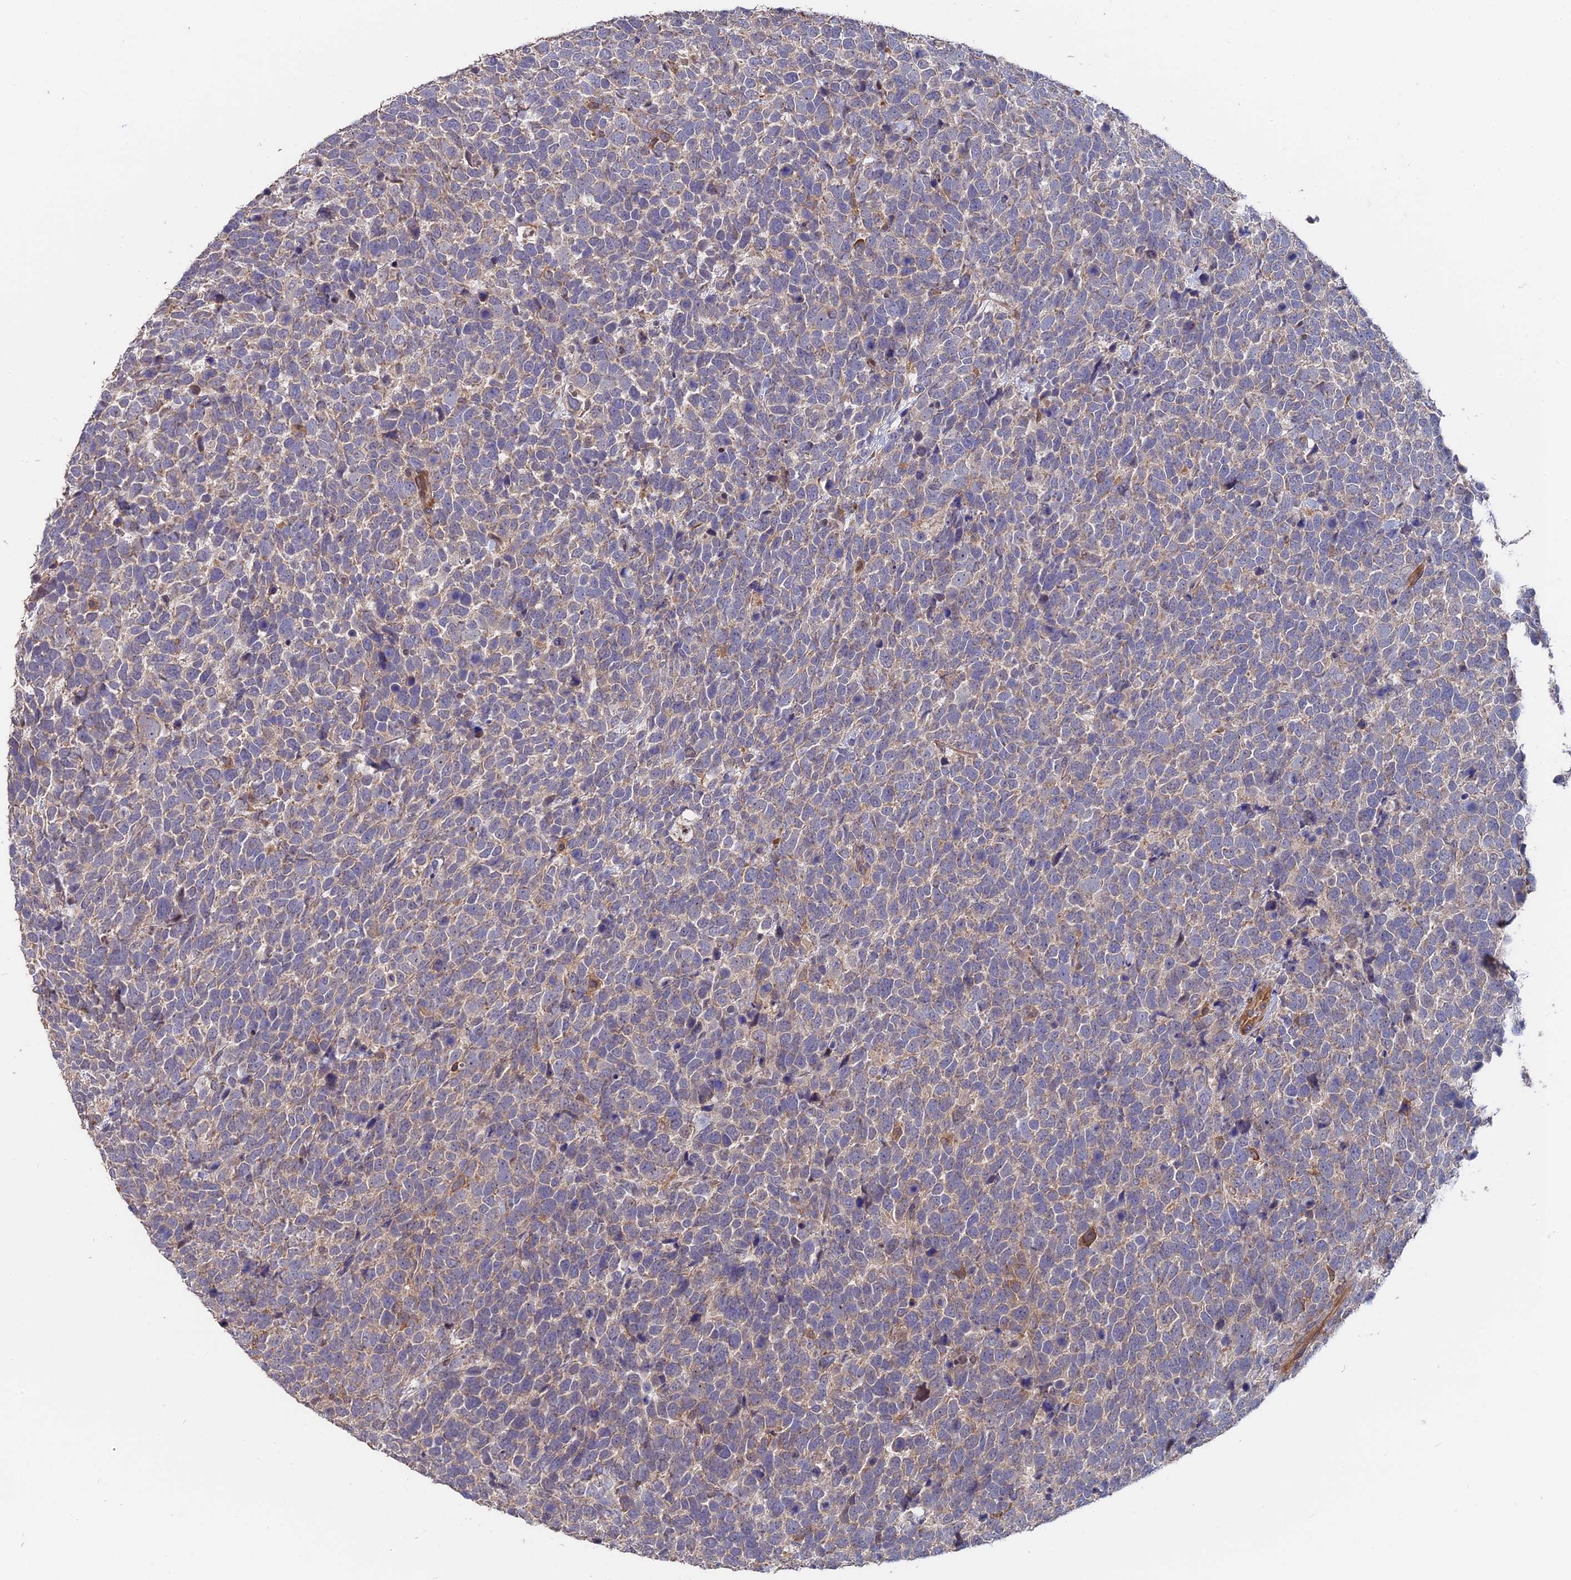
{"staining": {"intensity": "negative", "quantity": "none", "location": "none"}, "tissue": "urothelial cancer", "cell_type": "Tumor cells", "image_type": "cancer", "snomed": [{"axis": "morphology", "description": "Urothelial carcinoma, High grade"}, {"axis": "topography", "description": "Urinary bladder"}], "caption": "Tumor cells show no significant protein expression in high-grade urothelial carcinoma.", "gene": "SAC3D1", "patient": {"sex": "female", "age": 82}}